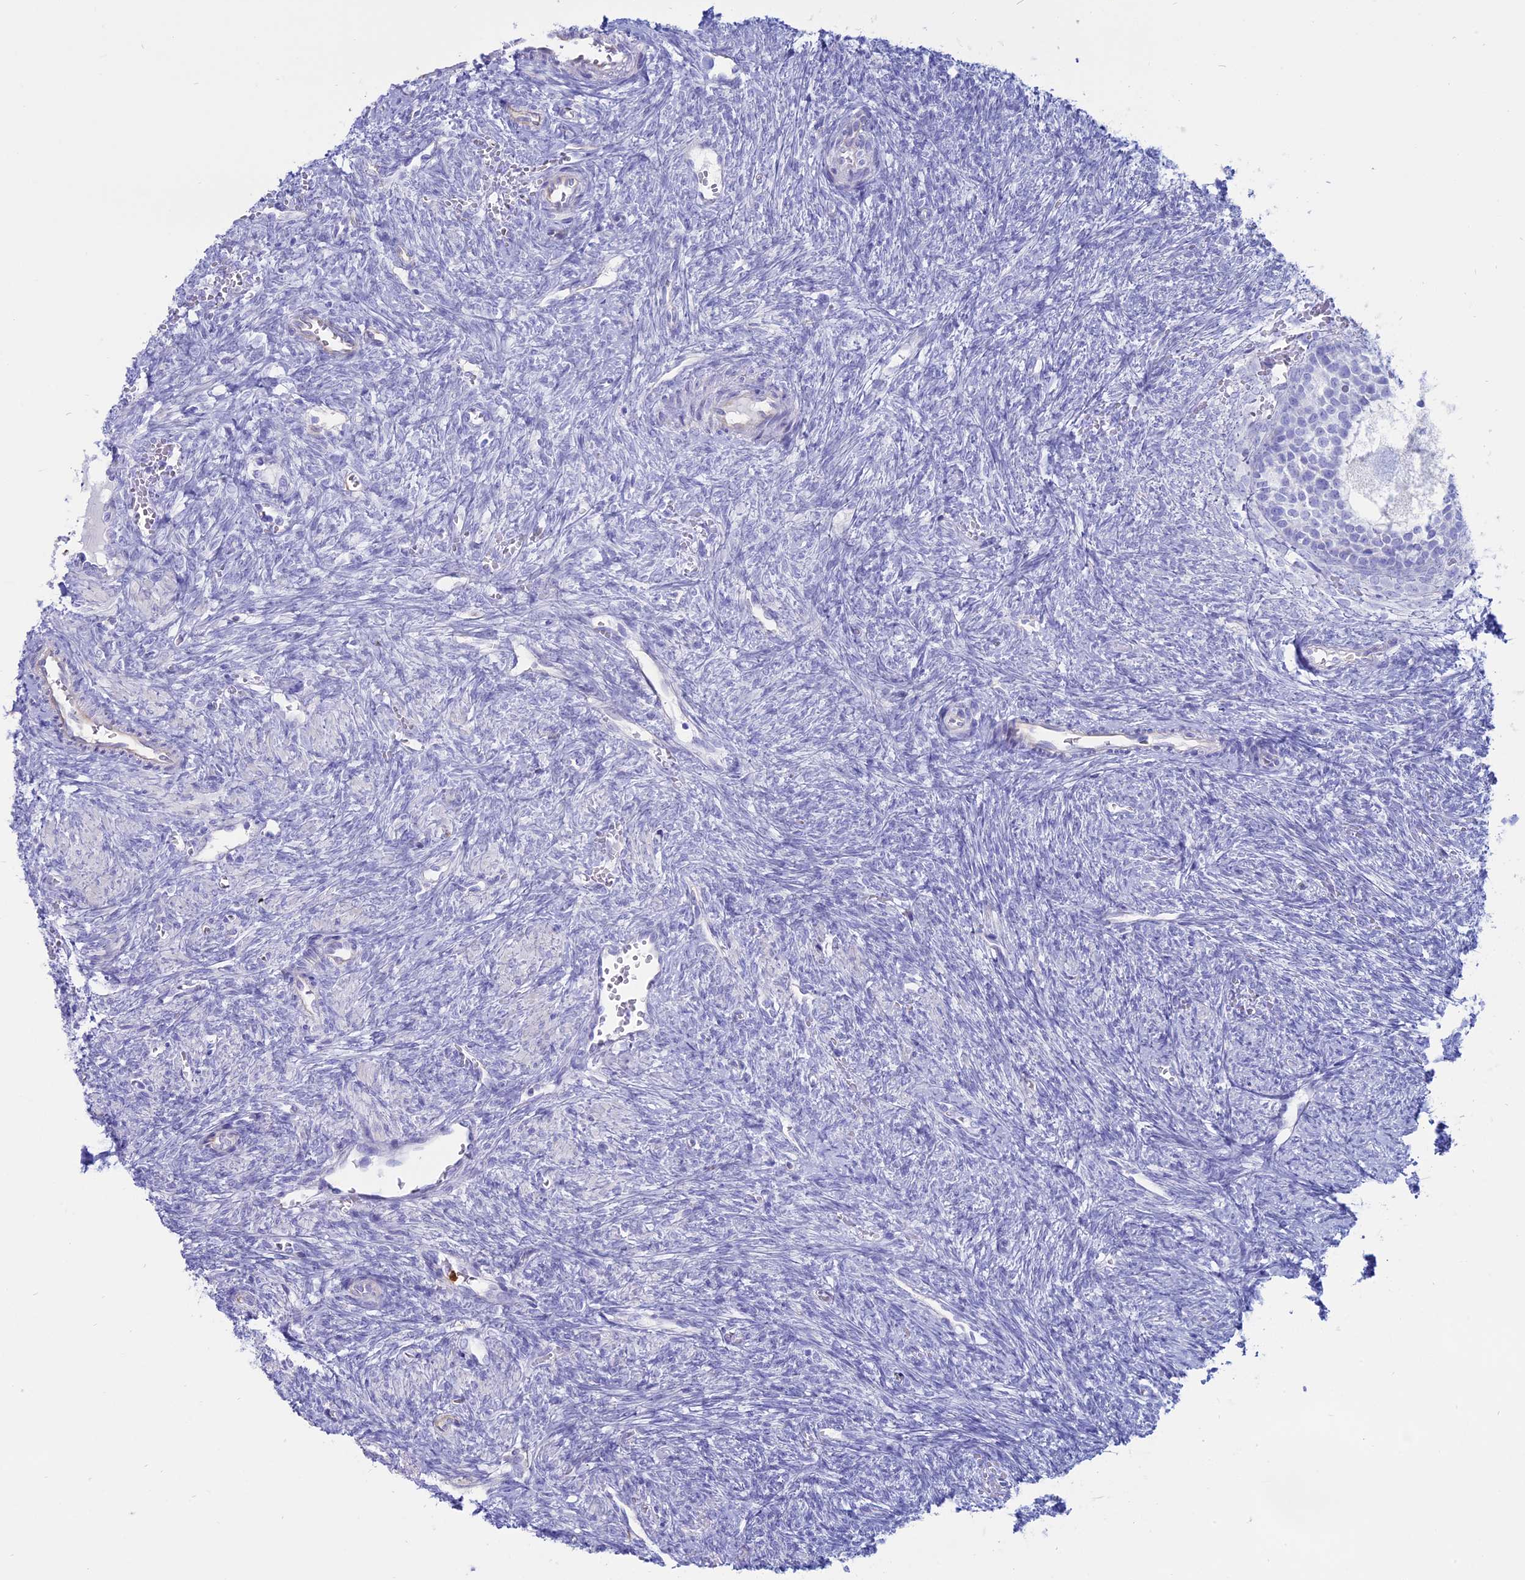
{"staining": {"intensity": "negative", "quantity": "none", "location": "none"}, "tissue": "ovary", "cell_type": "Ovarian stroma cells", "image_type": "normal", "snomed": [{"axis": "morphology", "description": "Normal tissue, NOS"}, {"axis": "topography", "description": "Ovary"}], "caption": "High power microscopy image of an immunohistochemistry photomicrograph of unremarkable ovary, revealing no significant staining in ovarian stroma cells.", "gene": "OR2AE1", "patient": {"sex": "female", "age": 41}}